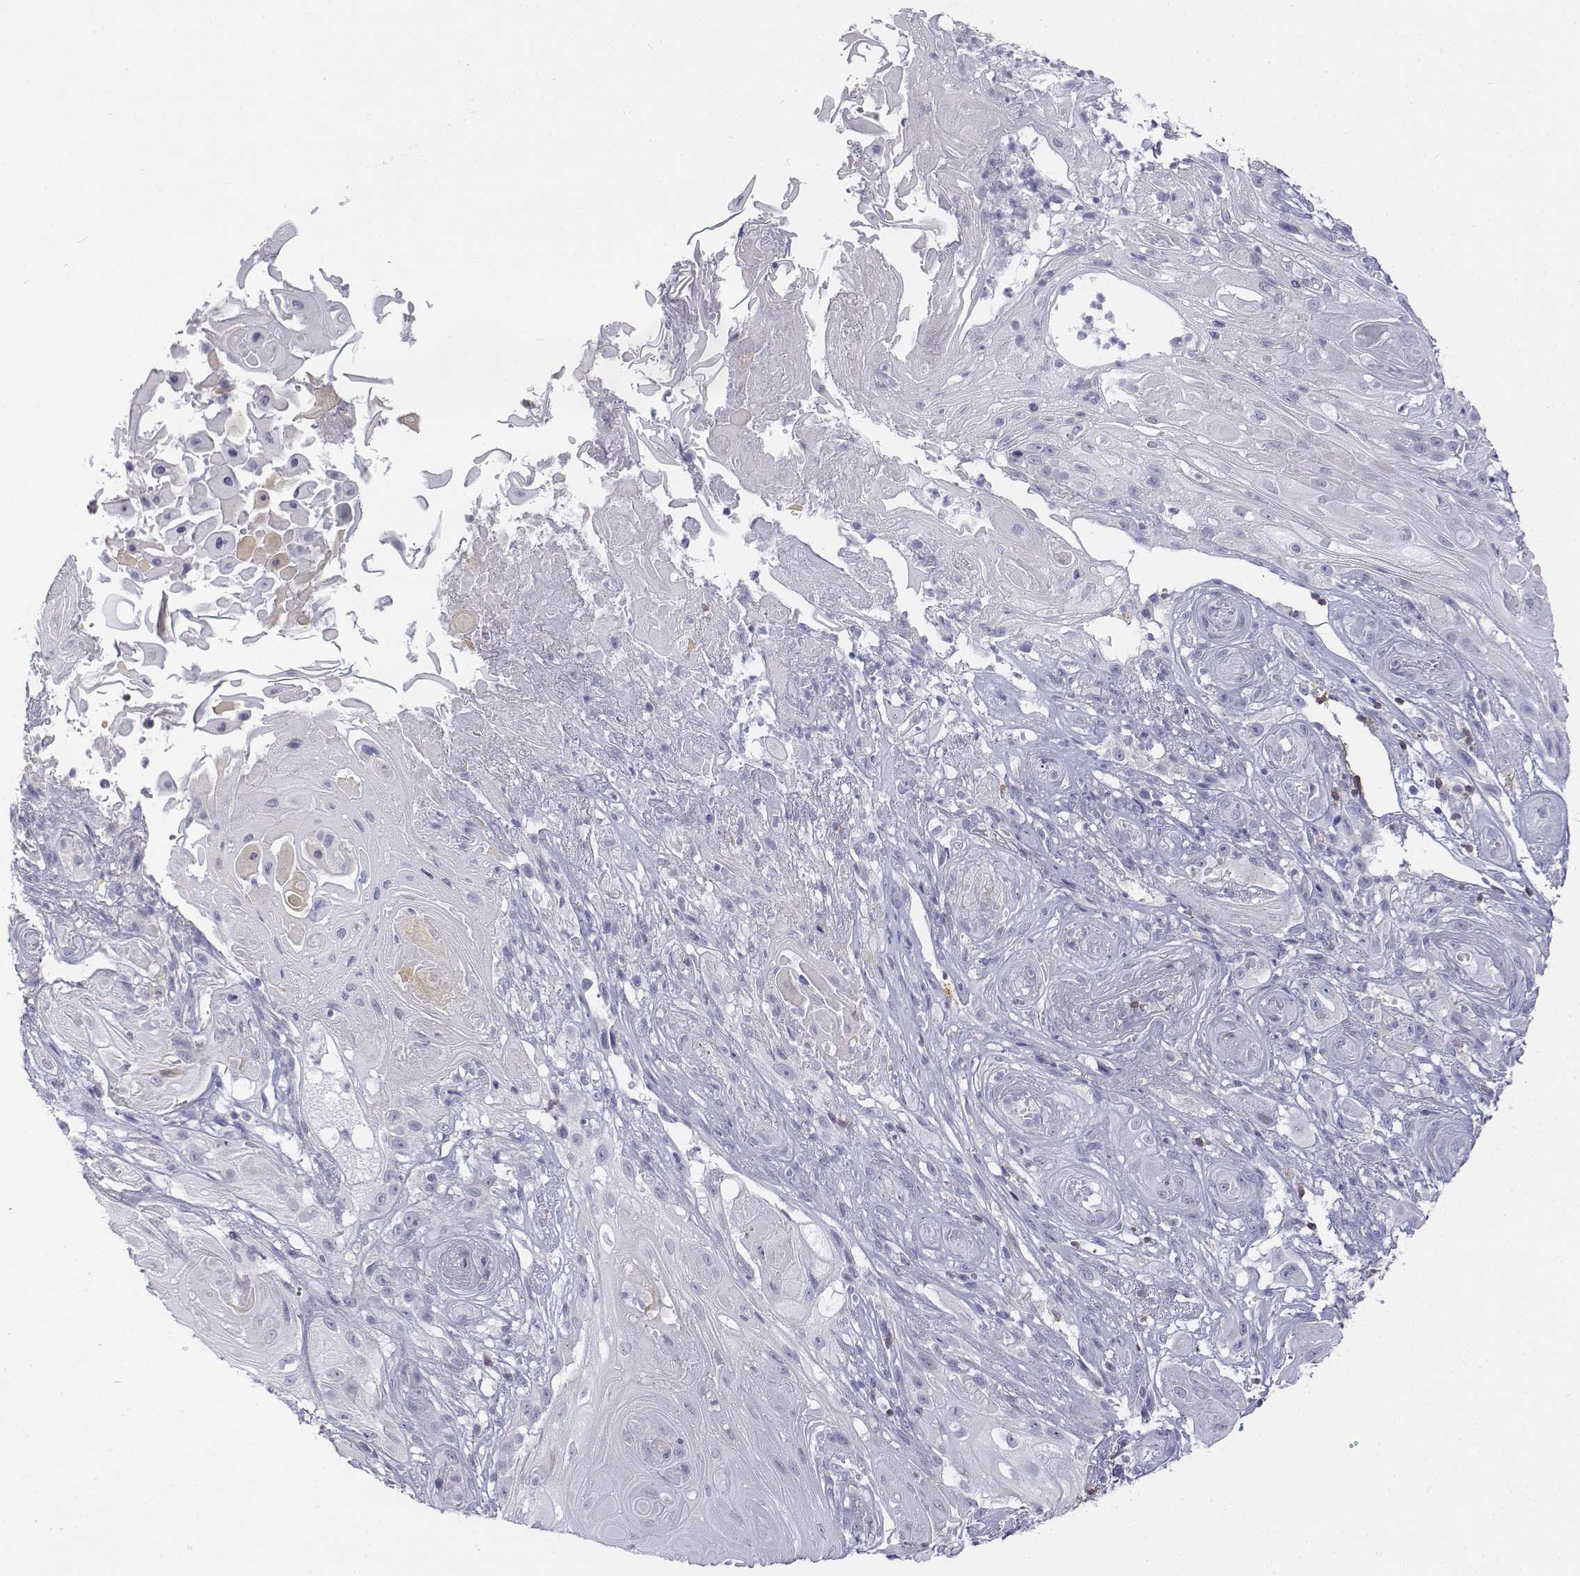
{"staining": {"intensity": "negative", "quantity": "none", "location": "none"}, "tissue": "skin cancer", "cell_type": "Tumor cells", "image_type": "cancer", "snomed": [{"axis": "morphology", "description": "Squamous cell carcinoma, NOS"}, {"axis": "topography", "description": "Skin"}], "caption": "This is an IHC histopathology image of human skin cancer. There is no staining in tumor cells.", "gene": "CD3E", "patient": {"sex": "male", "age": 62}}